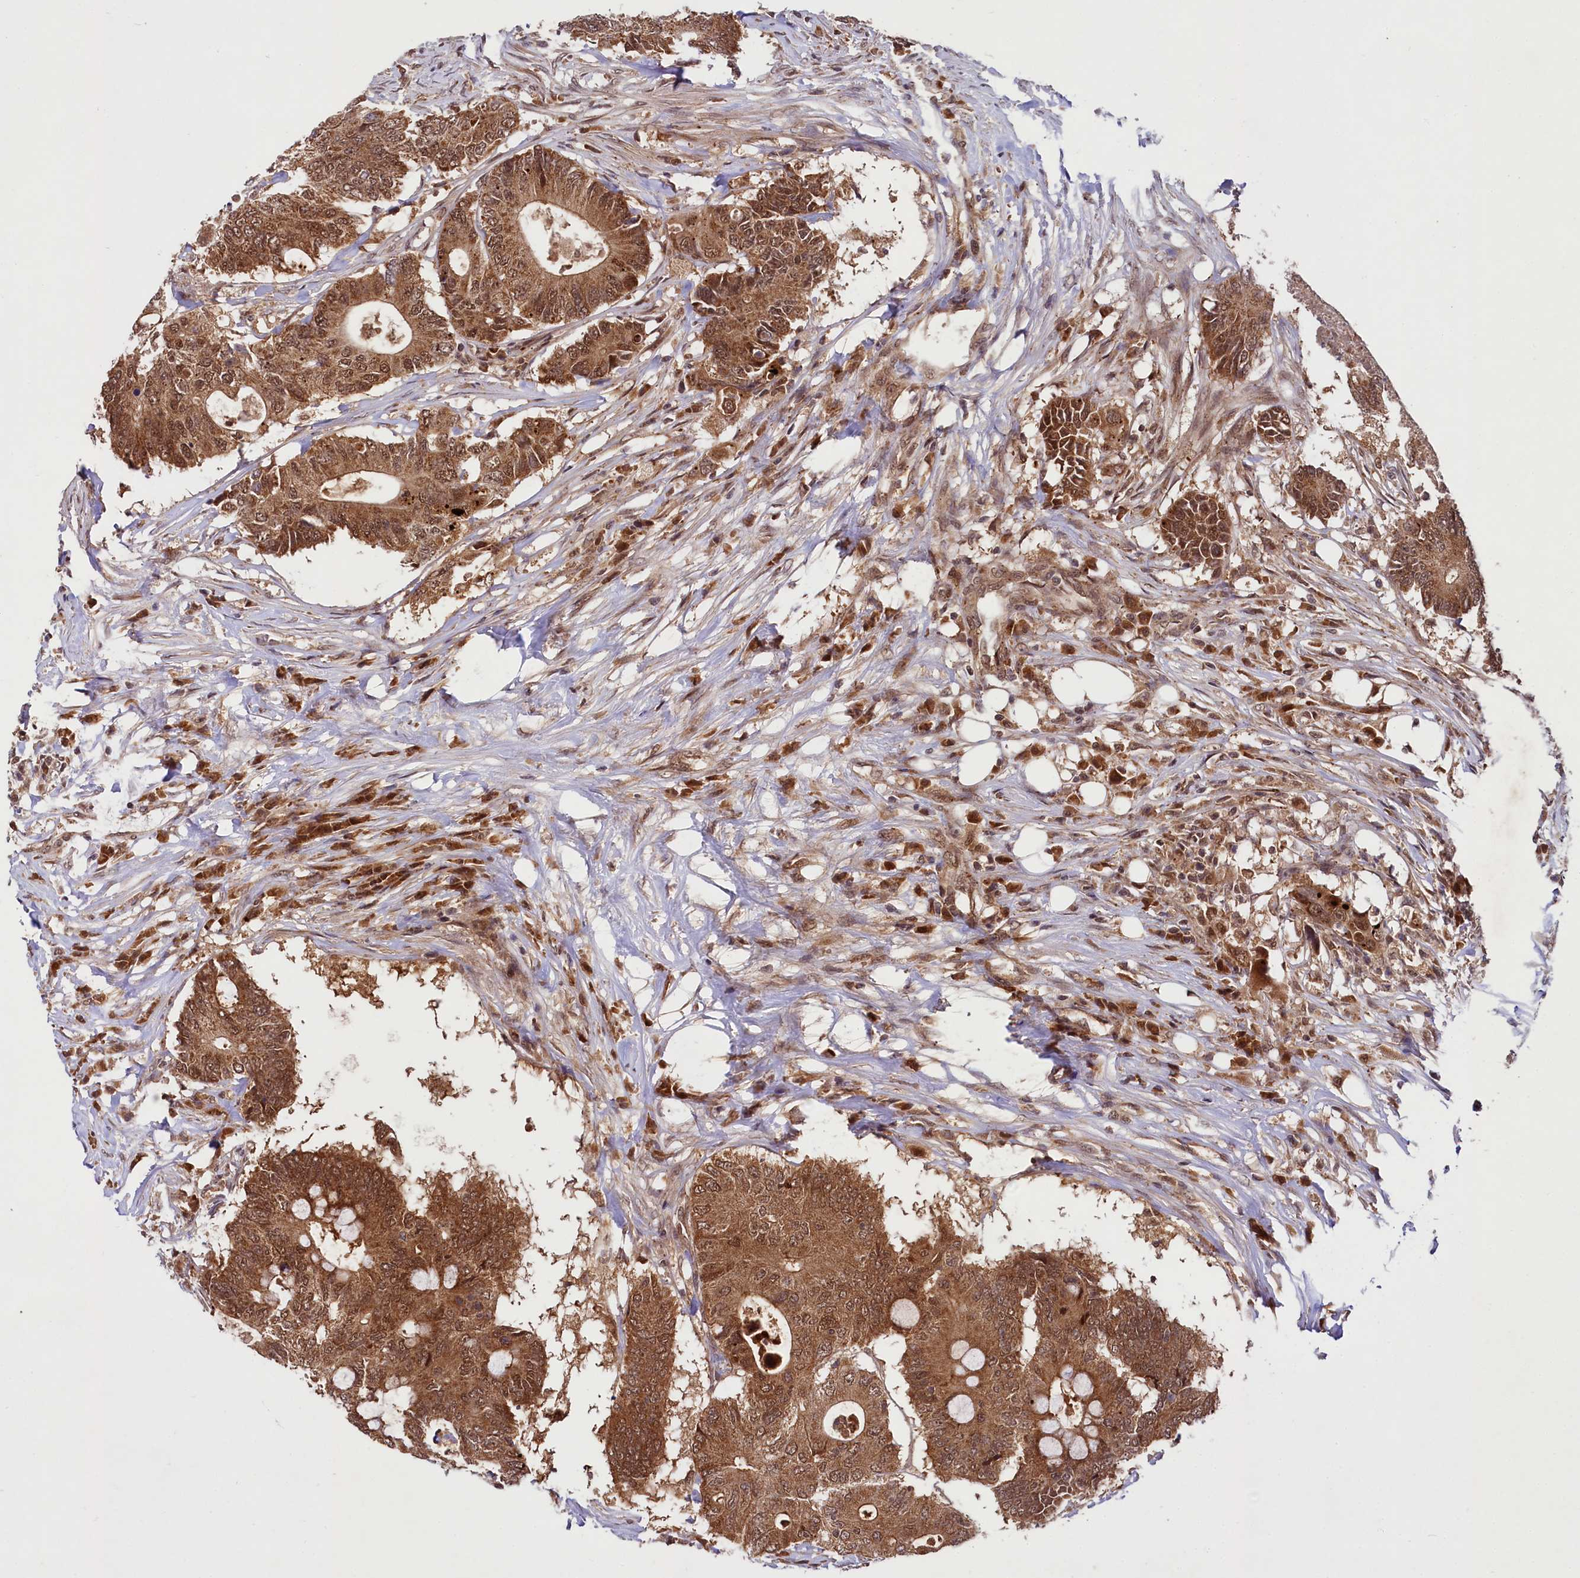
{"staining": {"intensity": "strong", "quantity": ">75%", "location": "cytoplasmic/membranous,nuclear"}, "tissue": "colorectal cancer", "cell_type": "Tumor cells", "image_type": "cancer", "snomed": [{"axis": "morphology", "description": "Adenocarcinoma, NOS"}, {"axis": "topography", "description": "Colon"}], "caption": "Strong cytoplasmic/membranous and nuclear protein positivity is identified in approximately >75% of tumor cells in colorectal cancer.", "gene": "UBE3A", "patient": {"sex": "male", "age": 71}}